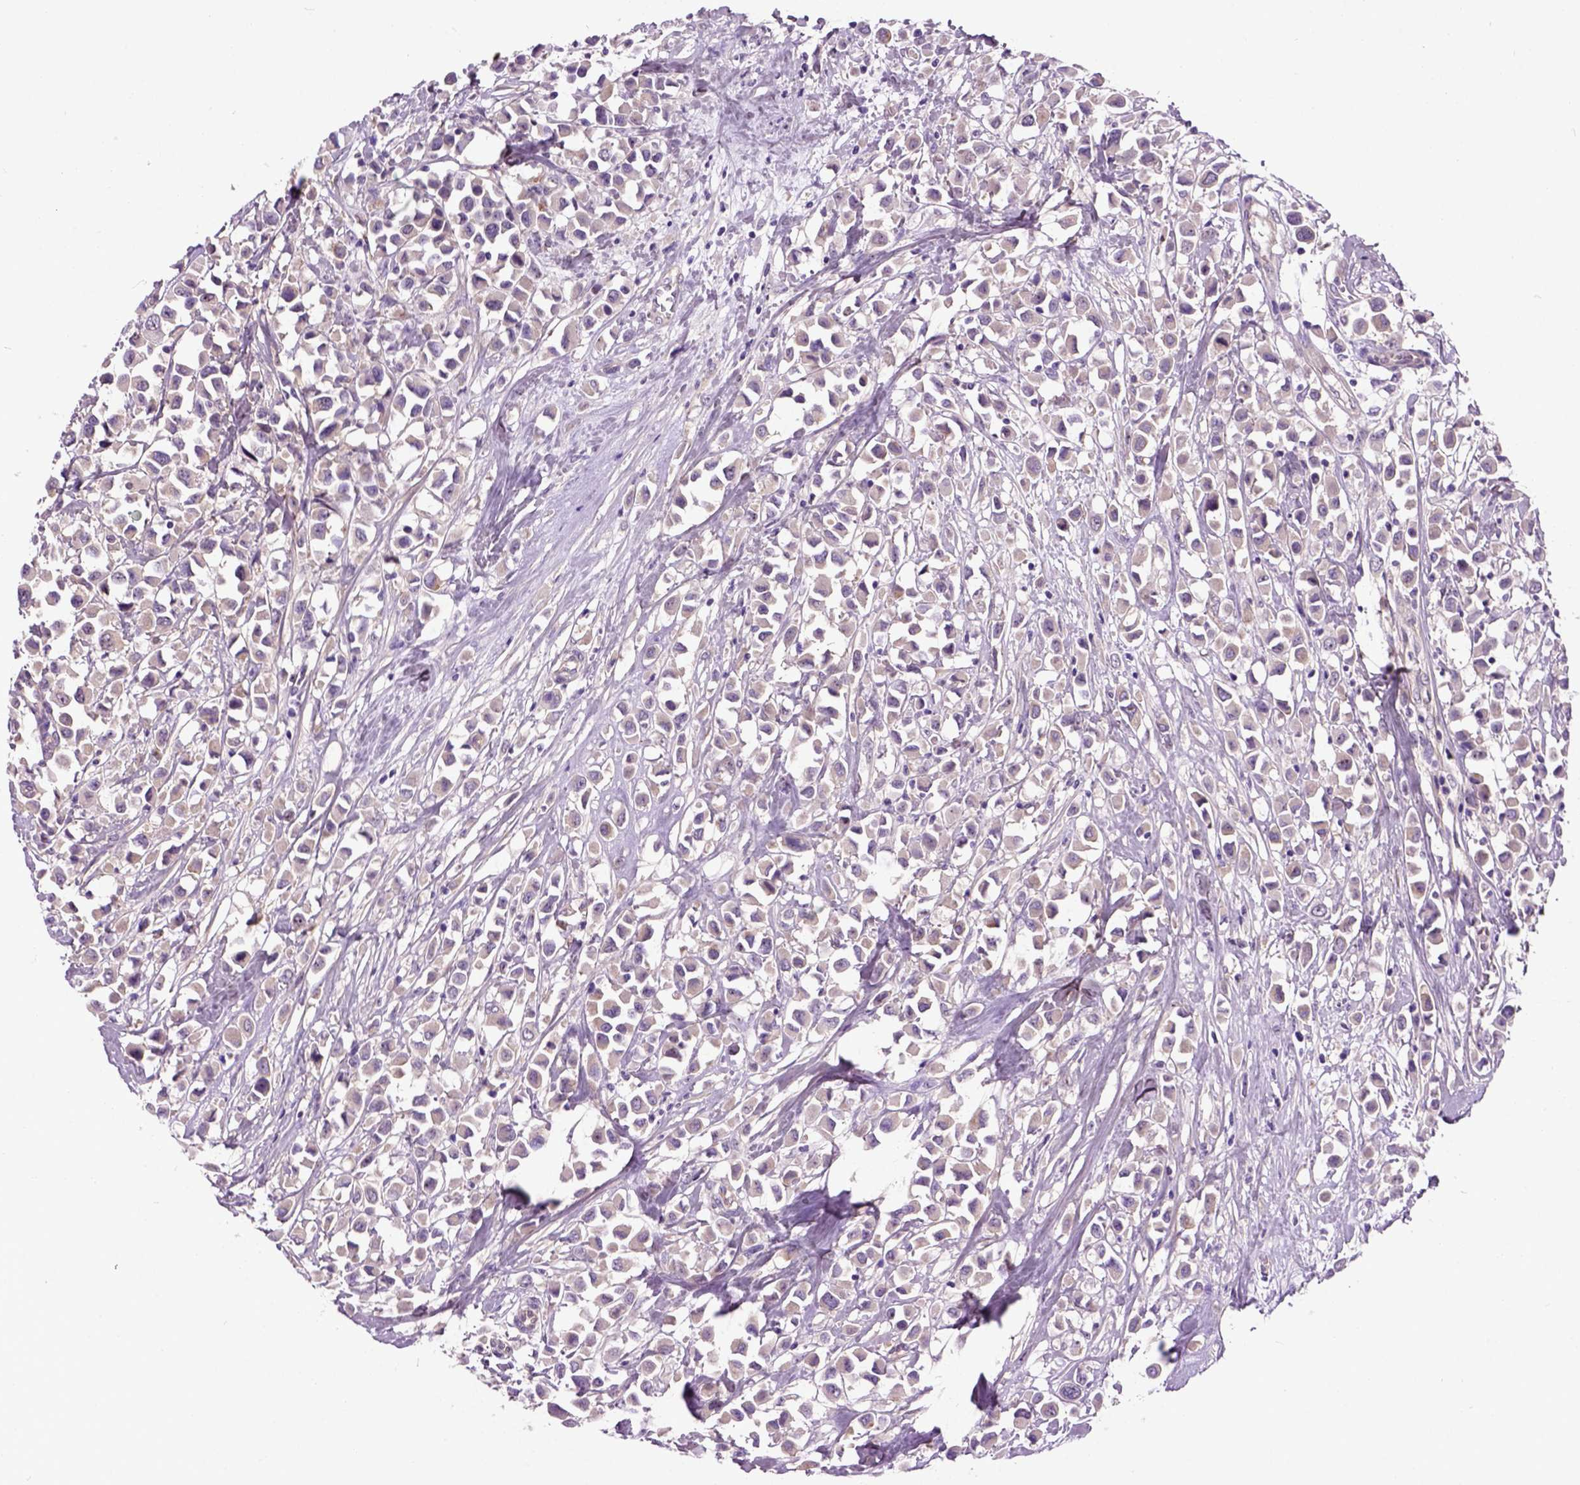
{"staining": {"intensity": "negative", "quantity": "none", "location": "none"}, "tissue": "breast cancer", "cell_type": "Tumor cells", "image_type": "cancer", "snomed": [{"axis": "morphology", "description": "Duct carcinoma"}, {"axis": "topography", "description": "Breast"}], "caption": "The histopathology image shows no staining of tumor cells in breast cancer. (Stains: DAB (3,3'-diaminobenzidine) IHC with hematoxylin counter stain, Microscopy: brightfield microscopy at high magnification).", "gene": "MAPT", "patient": {"sex": "female", "age": 61}}